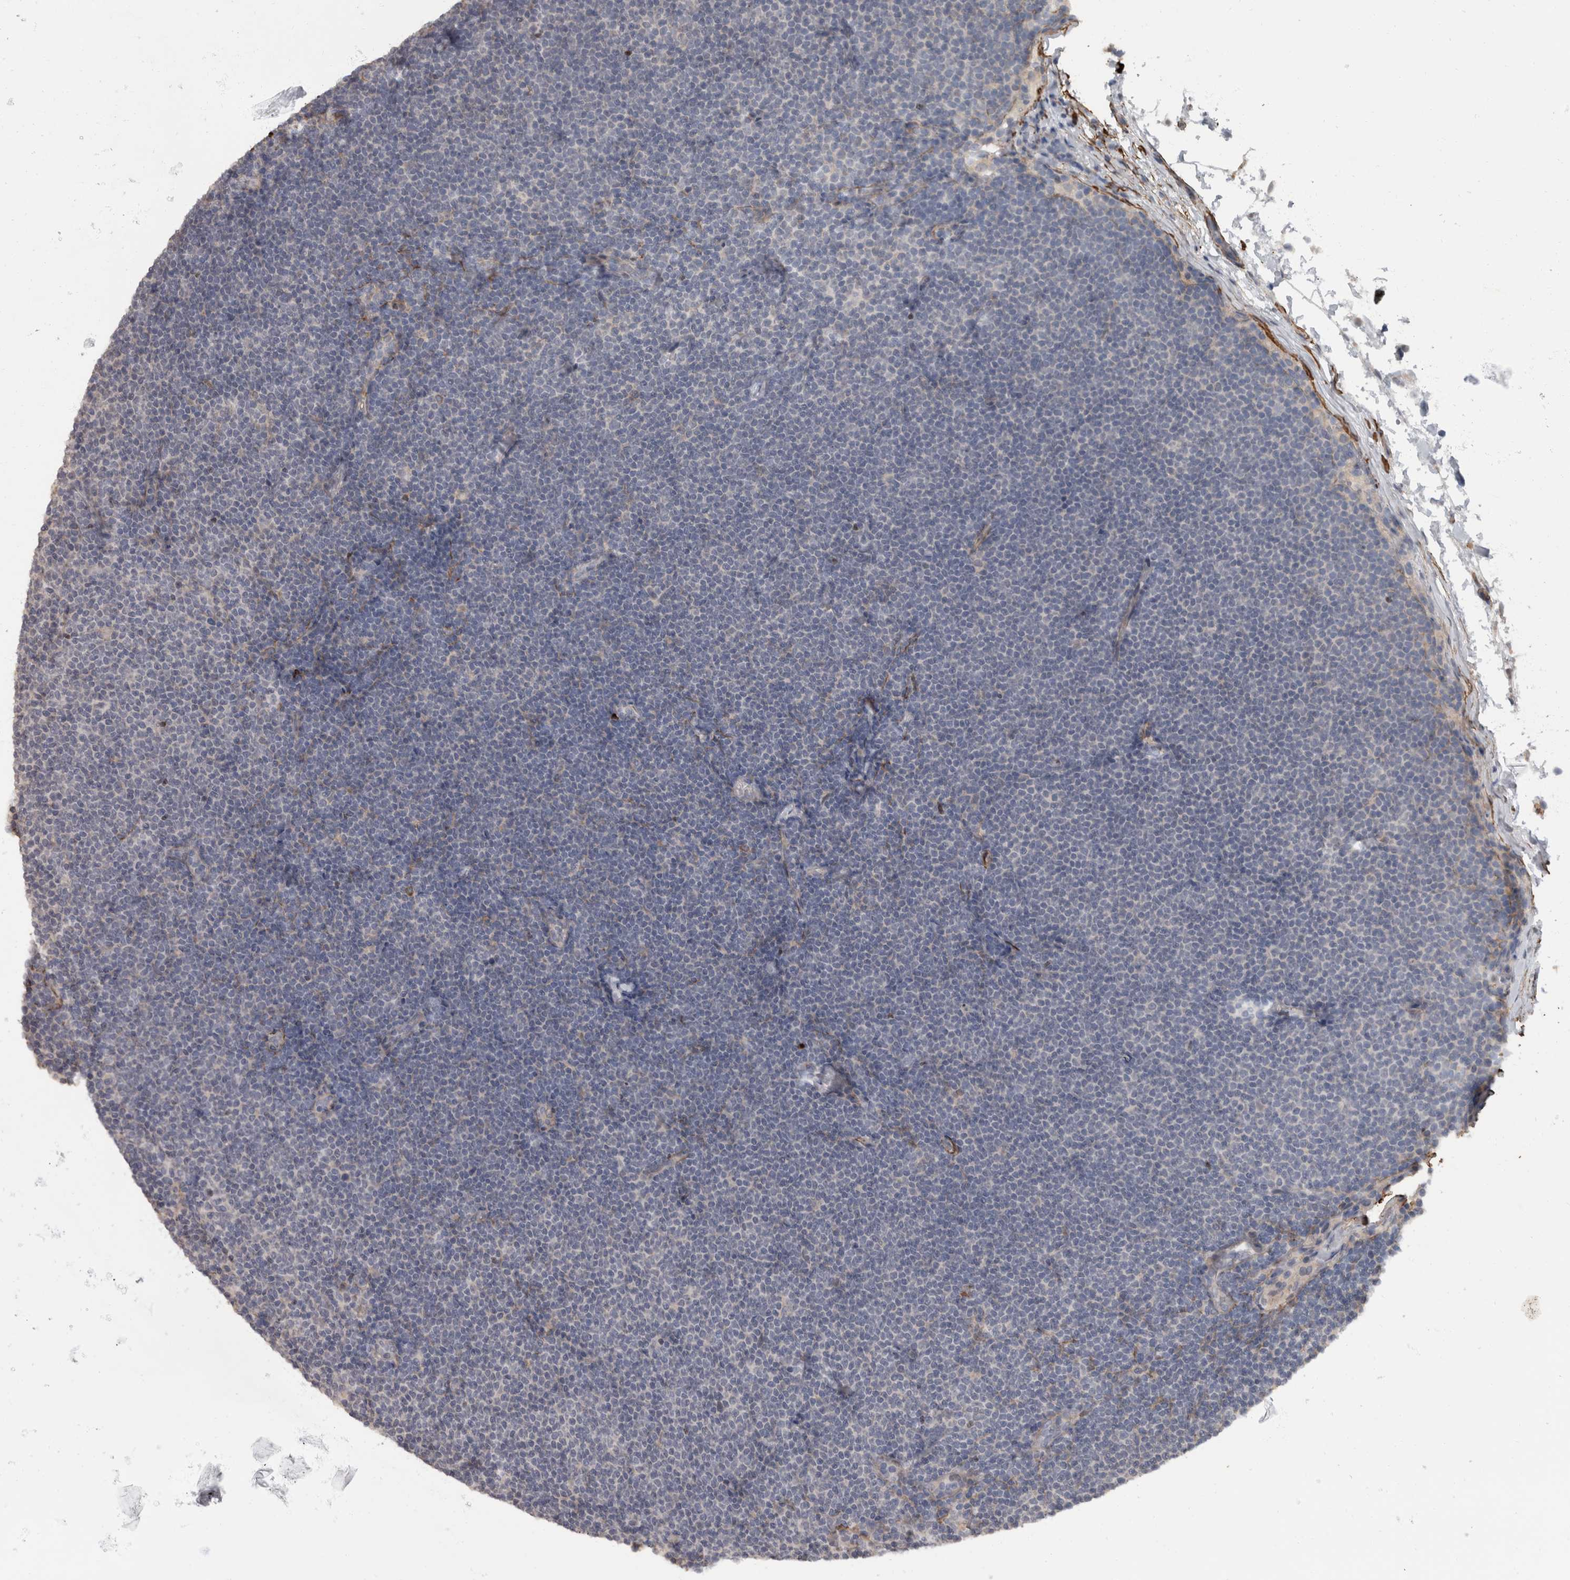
{"staining": {"intensity": "negative", "quantity": "none", "location": "none"}, "tissue": "lymphoma", "cell_type": "Tumor cells", "image_type": "cancer", "snomed": [{"axis": "morphology", "description": "Malignant lymphoma, non-Hodgkin's type, Low grade"}, {"axis": "topography", "description": "Lymph node"}], "caption": "Immunohistochemical staining of human lymphoma displays no significant staining in tumor cells. (Stains: DAB (3,3'-diaminobenzidine) immunohistochemistry with hematoxylin counter stain, Microscopy: brightfield microscopy at high magnification).", "gene": "MASTL", "patient": {"sex": "female", "age": 53}}